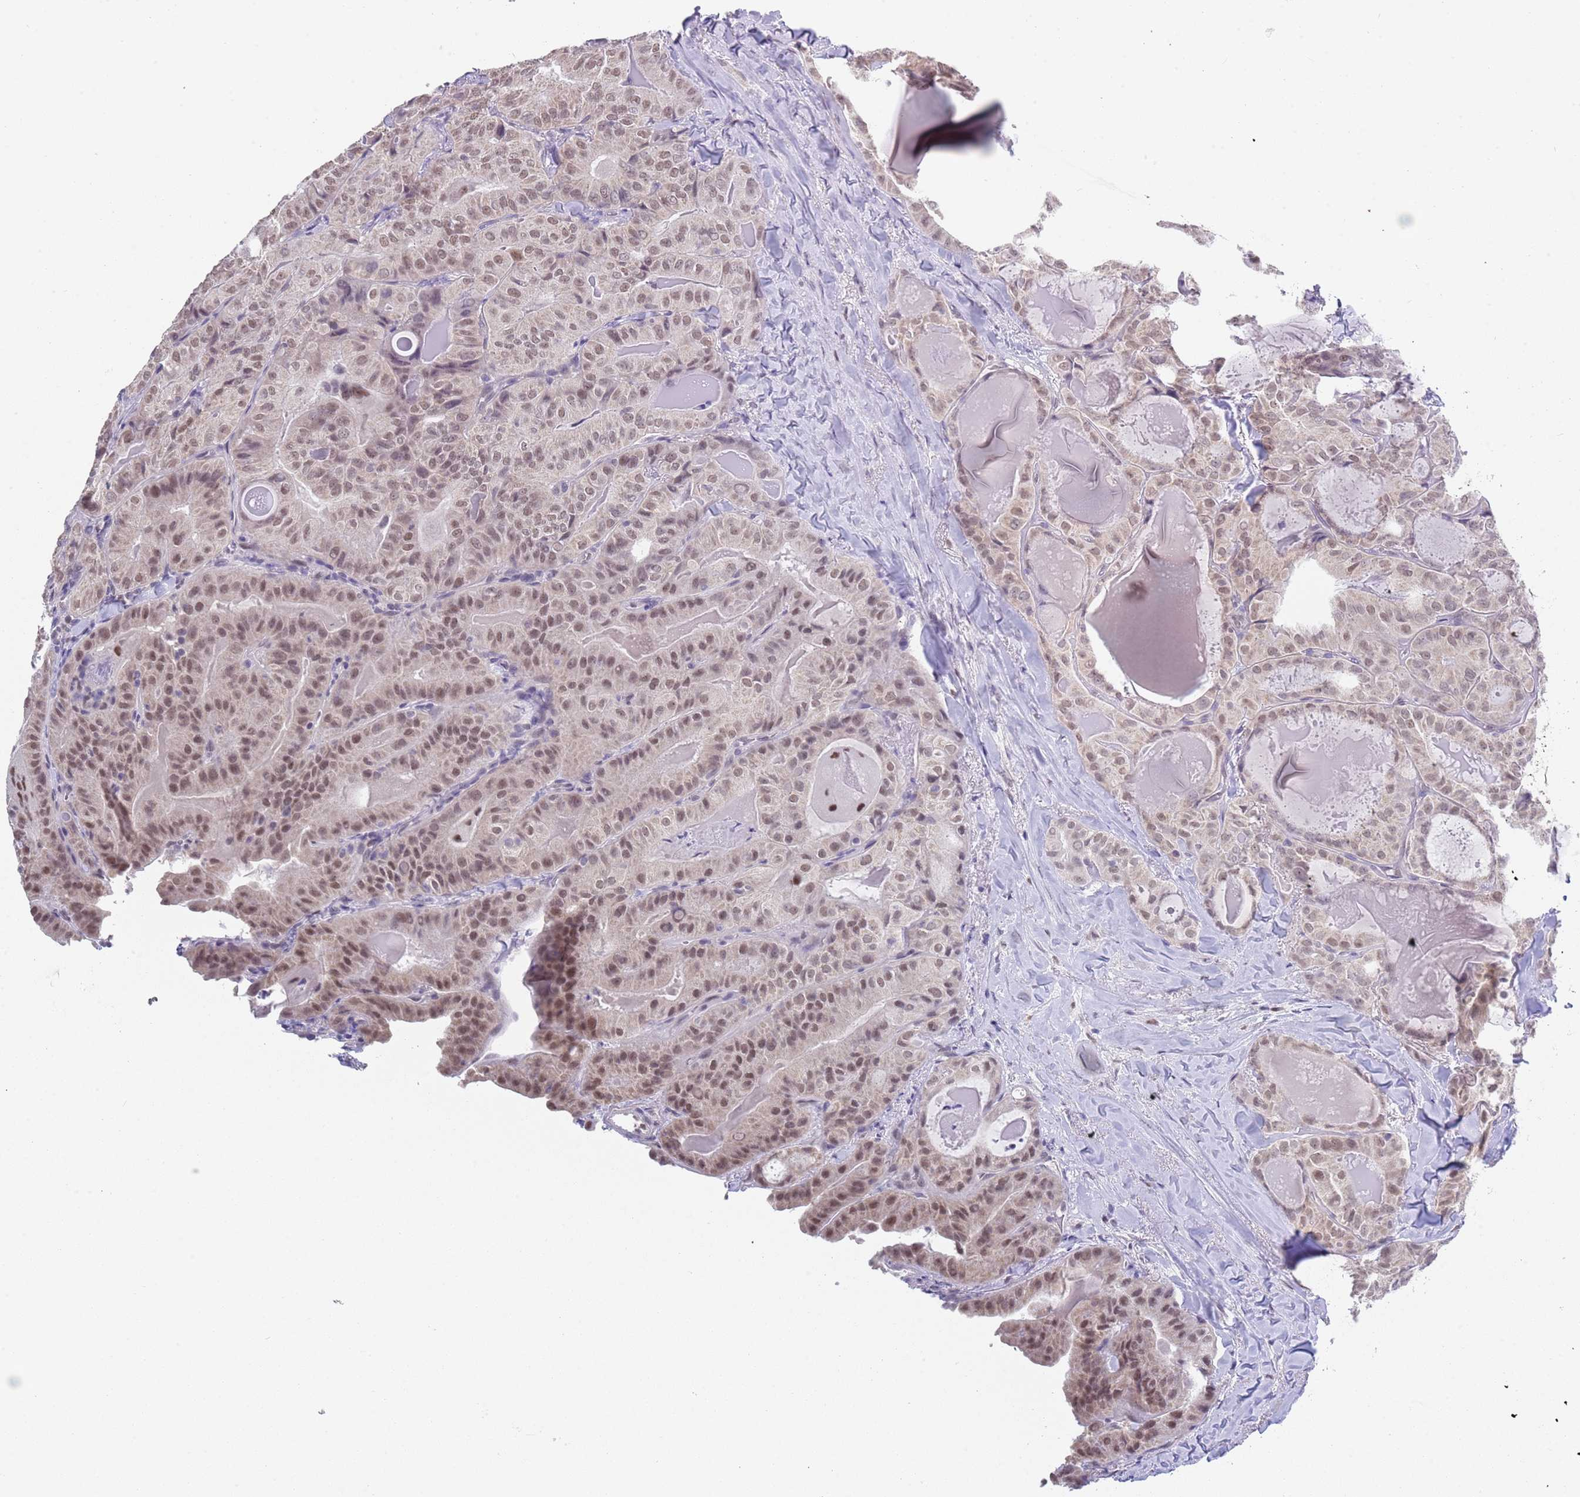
{"staining": {"intensity": "moderate", "quantity": ">75%", "location": "nuclear"}, "tissue": "thyroid cancer", "cell_type": "Tumor cells", "image_type": "cancer", "snomed": [{"axis": "morphology", "description": "Papillary adenocarcinoma, NOS"}, {"axis": "topography", "description": "Thyroid gland"}], "caption": "Brown immunohistochemical staining in thyroid papillary adenocarcinoma displays moderate nuclear expression in about >75% of tumor cells.", "gene": "SEPHS2", "patient": {"sex": "female", "age": 68}}